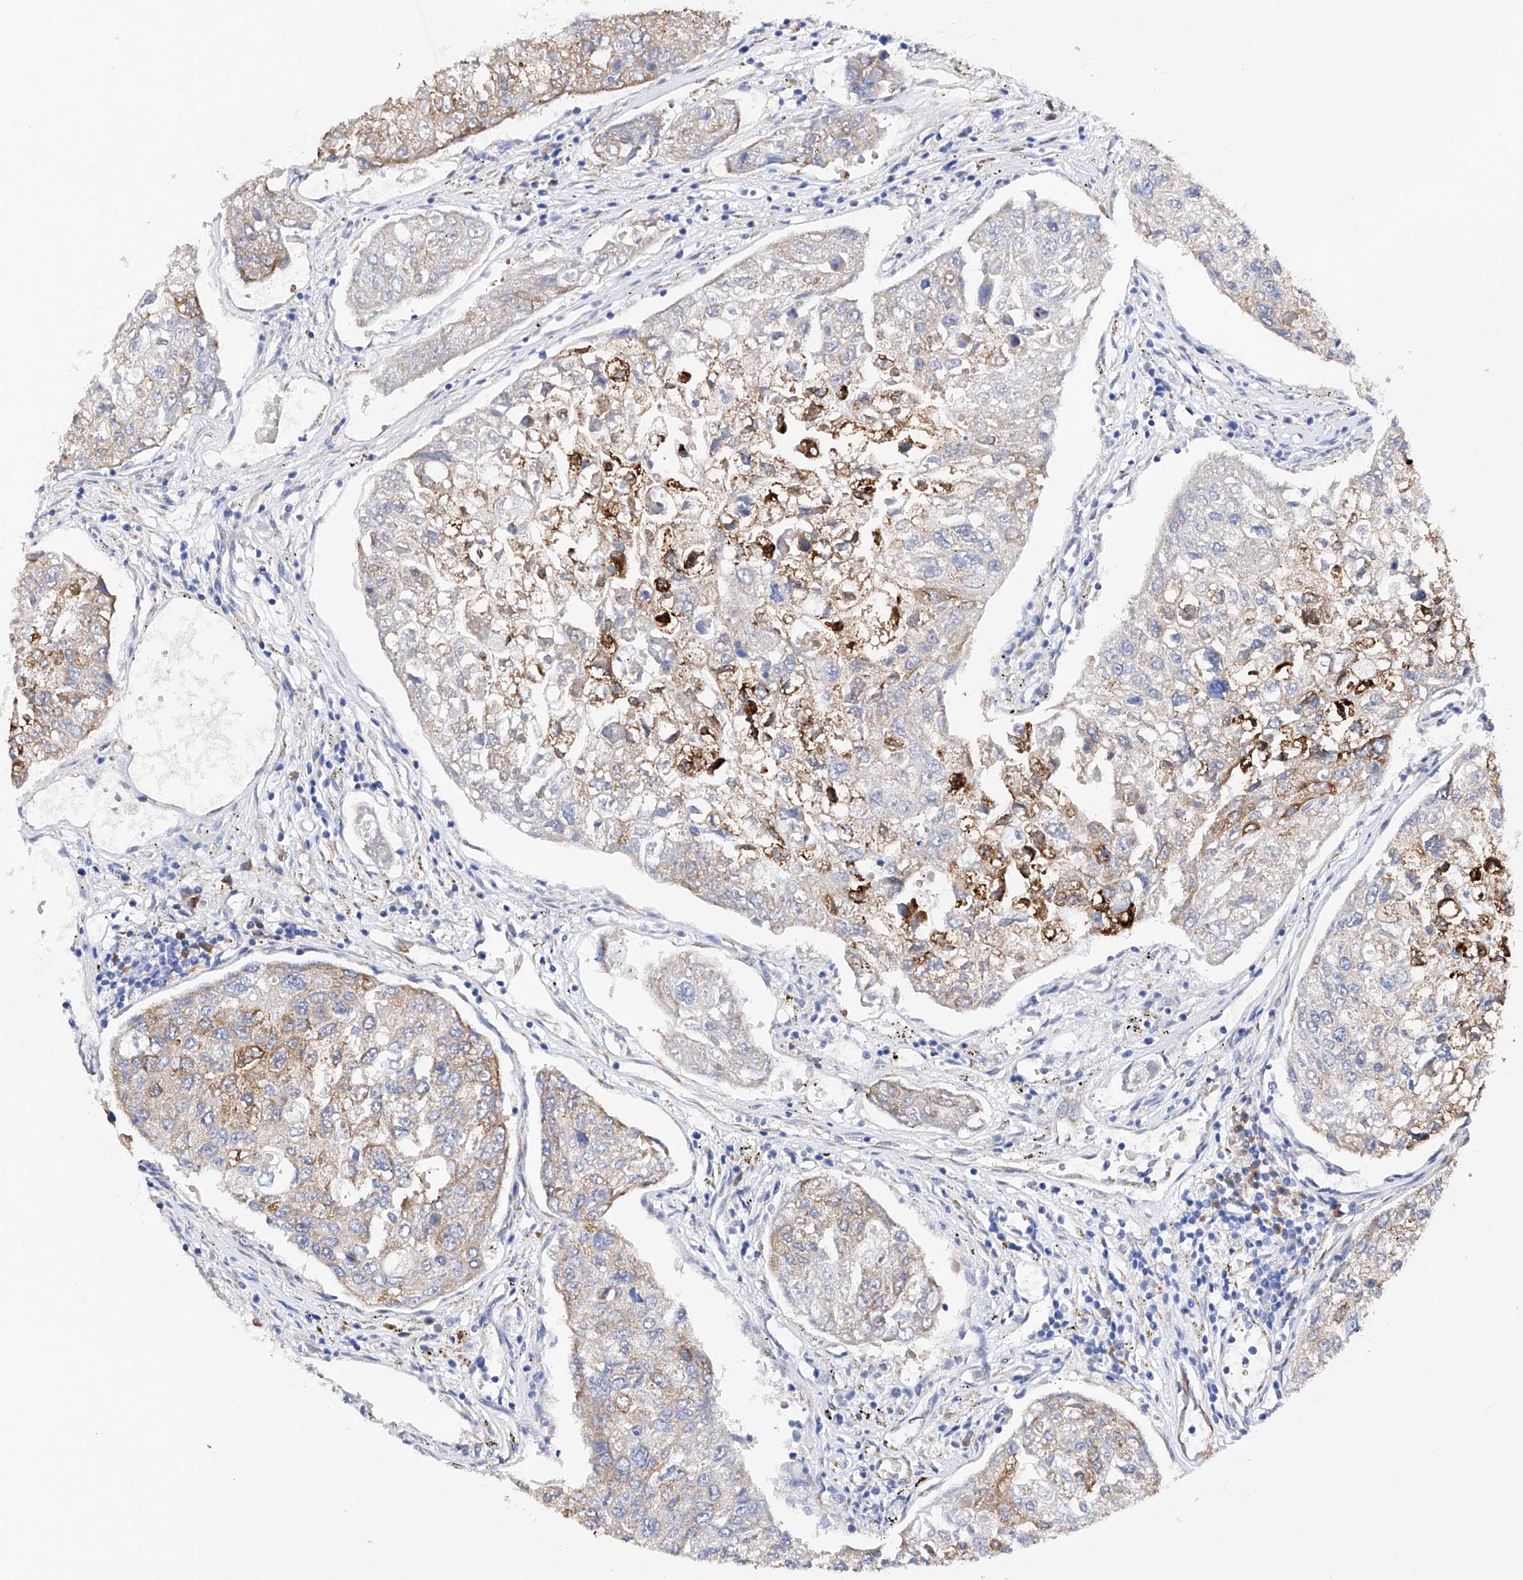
{"staining": {"intensity": "moderate", "quantity": "<25%", "location": "cytoplasmic/membranous"}, "tissue": "urothelial cancer", "cell_type": "Tumor cells", "image_type": "cancer", "snomed": [{"axis": "morphology", "description": "Urothelial carcinoma, High grade"}, {"axis": "topography", "description": "Lymph node"}, {"axis": "topography", "description": "Urinary bladder"}], "caption": "Immunohistochemical staining of human urothelial carcinoma (high-grade) reveals moderate cytoplasmic/membranous protein staining in about <25% of tumor cells.", "gene": "PDIA5", "patient": {"sex": "male", "age": 51}}